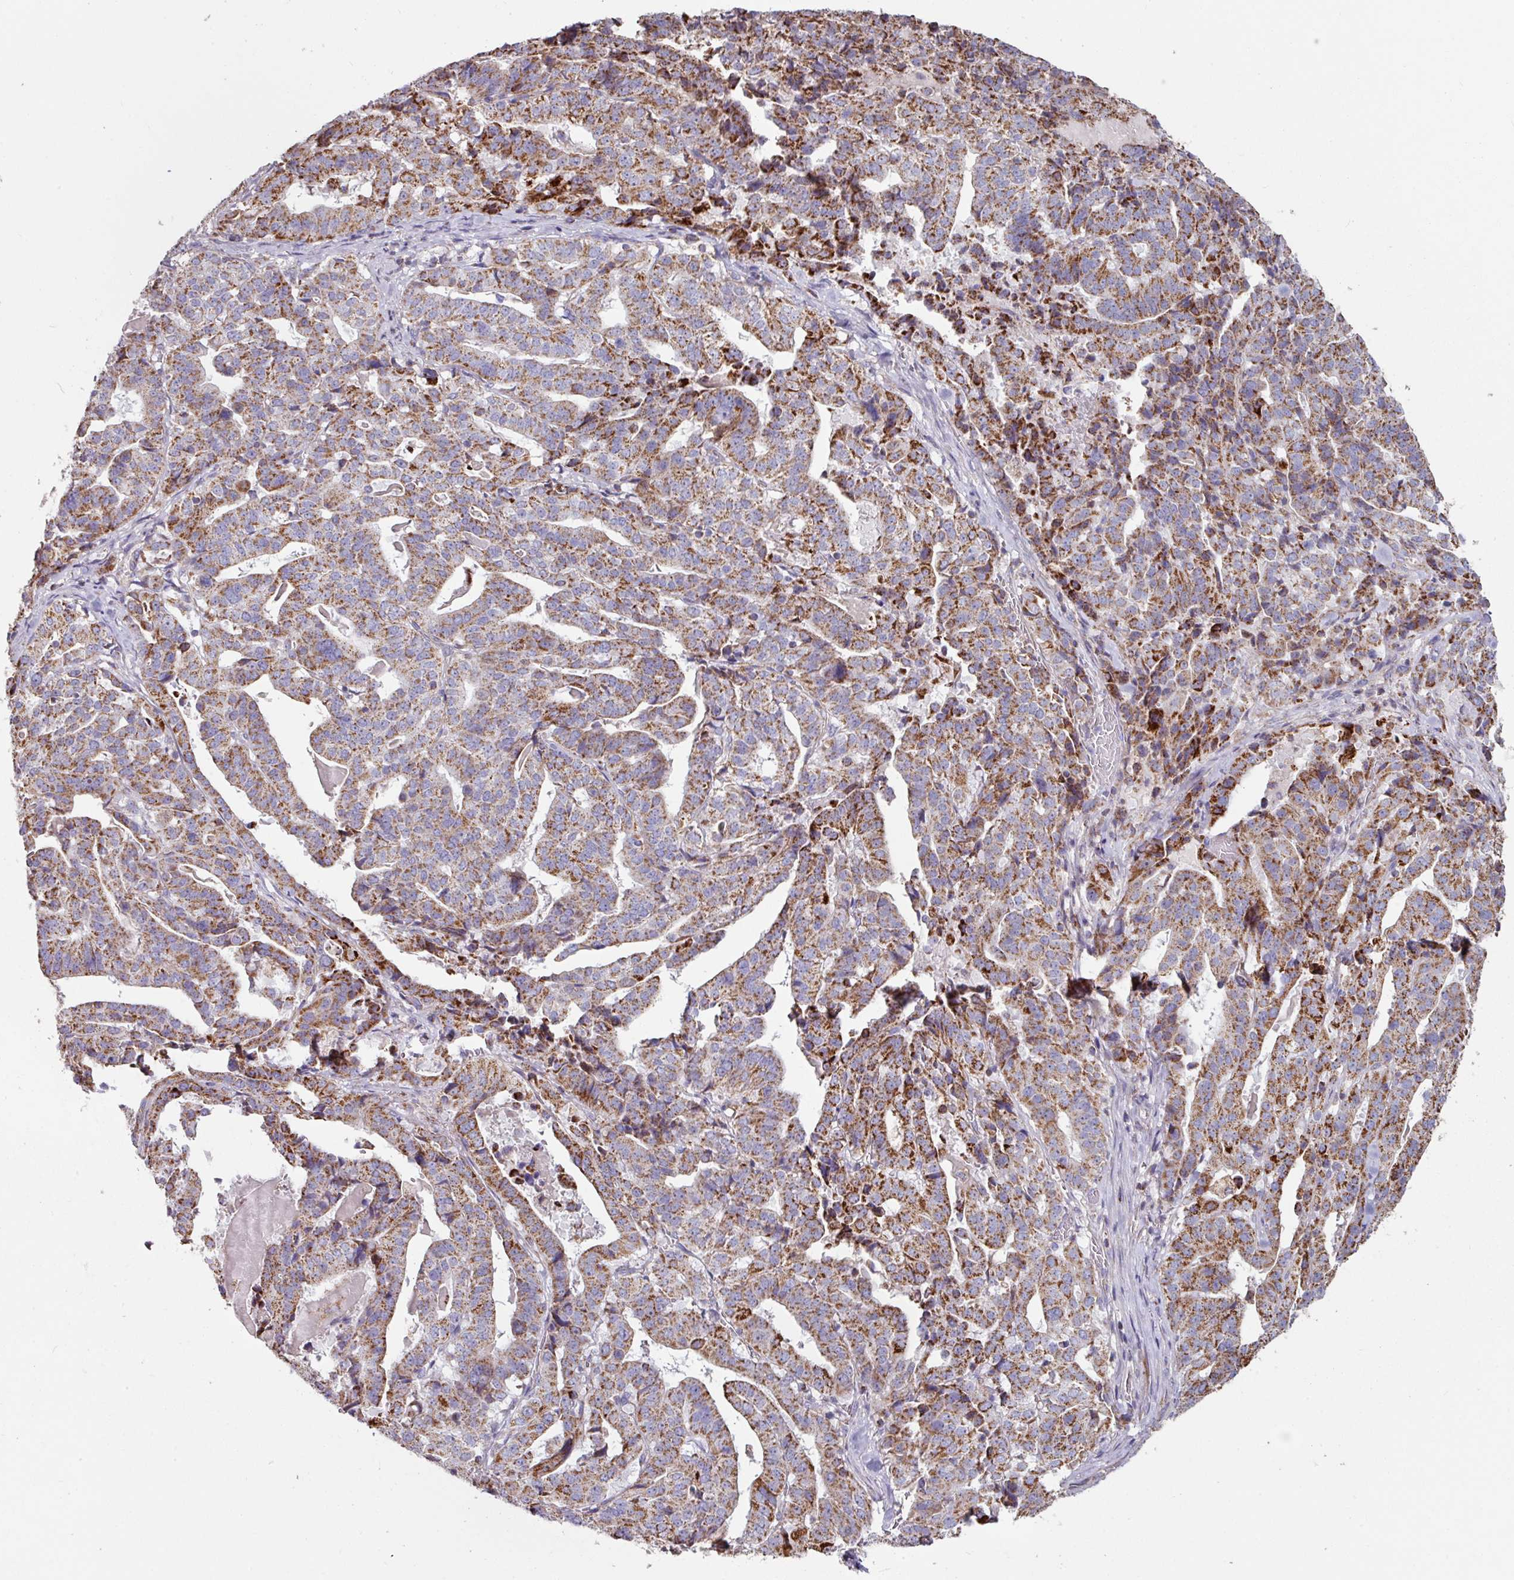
{"staining": {"intensity": "strong", "quantity": ">75%", "location": "cytoplasmic/membranous"}, "tissue": "stomach cancer", "cell_type": "Tumor cells", "image_type": "cancer", "snomed": [{"axis": "morphology", "description": "Adenocarcinoma, NOS"}, {"axis": "topography", "description": "Stomach"}], "caption": "Tumor cells display strong cytoplasmic/membranous positivity in approximately >75% of cells in stomach adenocarcinoma.", "gene": "OR2D3", "patient": {"sex": "male", "age": 48}}